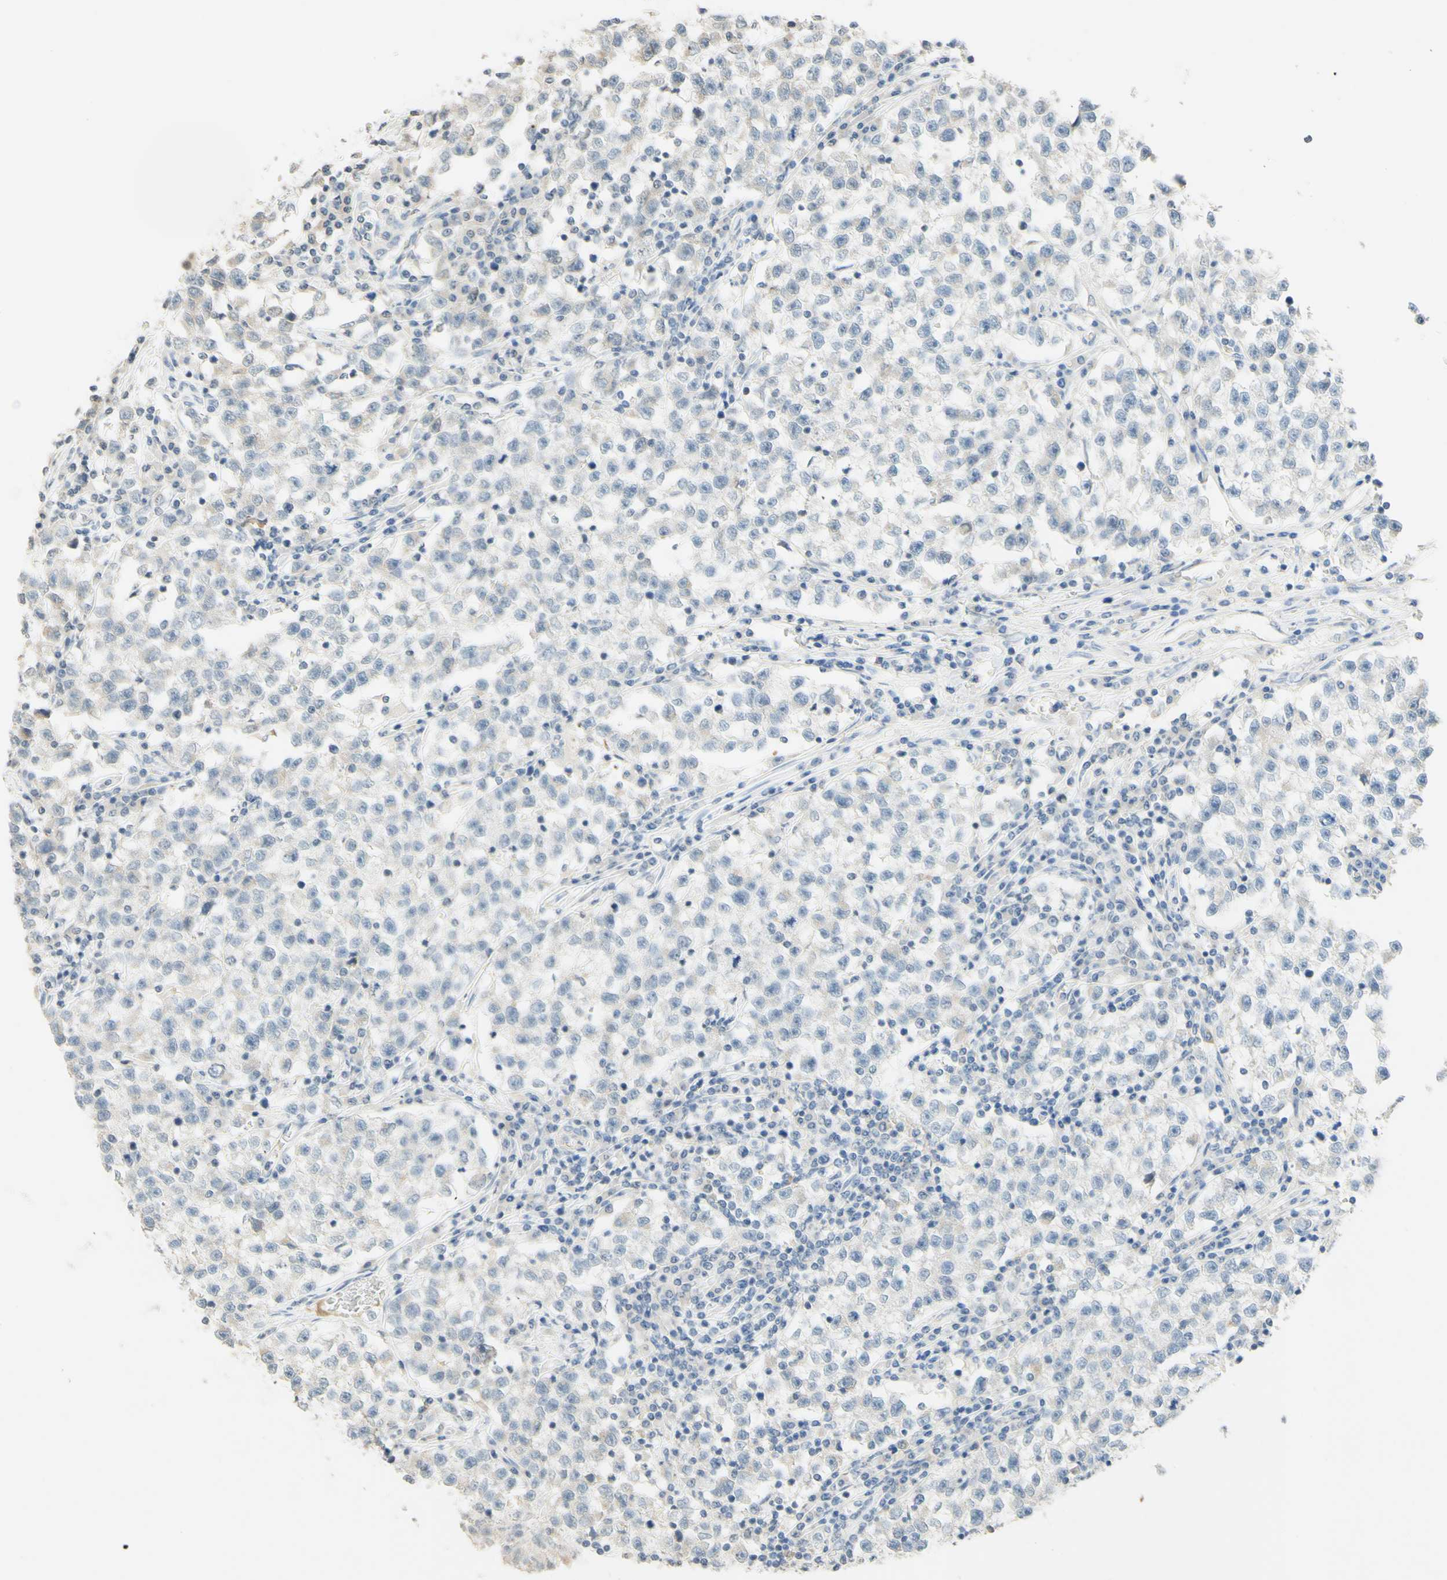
{"staining": {"intensity": "weak", "quantity": "<25%", "location": "cytoplasmic/membranous"}, "tissue": "testis cancer", "cell_type": "Tumor cells", "image_type": "cancer", "snomed": [{"axis": "morphology", "description": "Seminoma, NOS"}, {"axis": "topography", "description": "Testis"}], "caption": "Seminoma (testis) was stained to show a protein in brown. There is no significant positivity in tumor cells.", "gene": "MAG", "patient": {"sex": "male", "age": 22}}